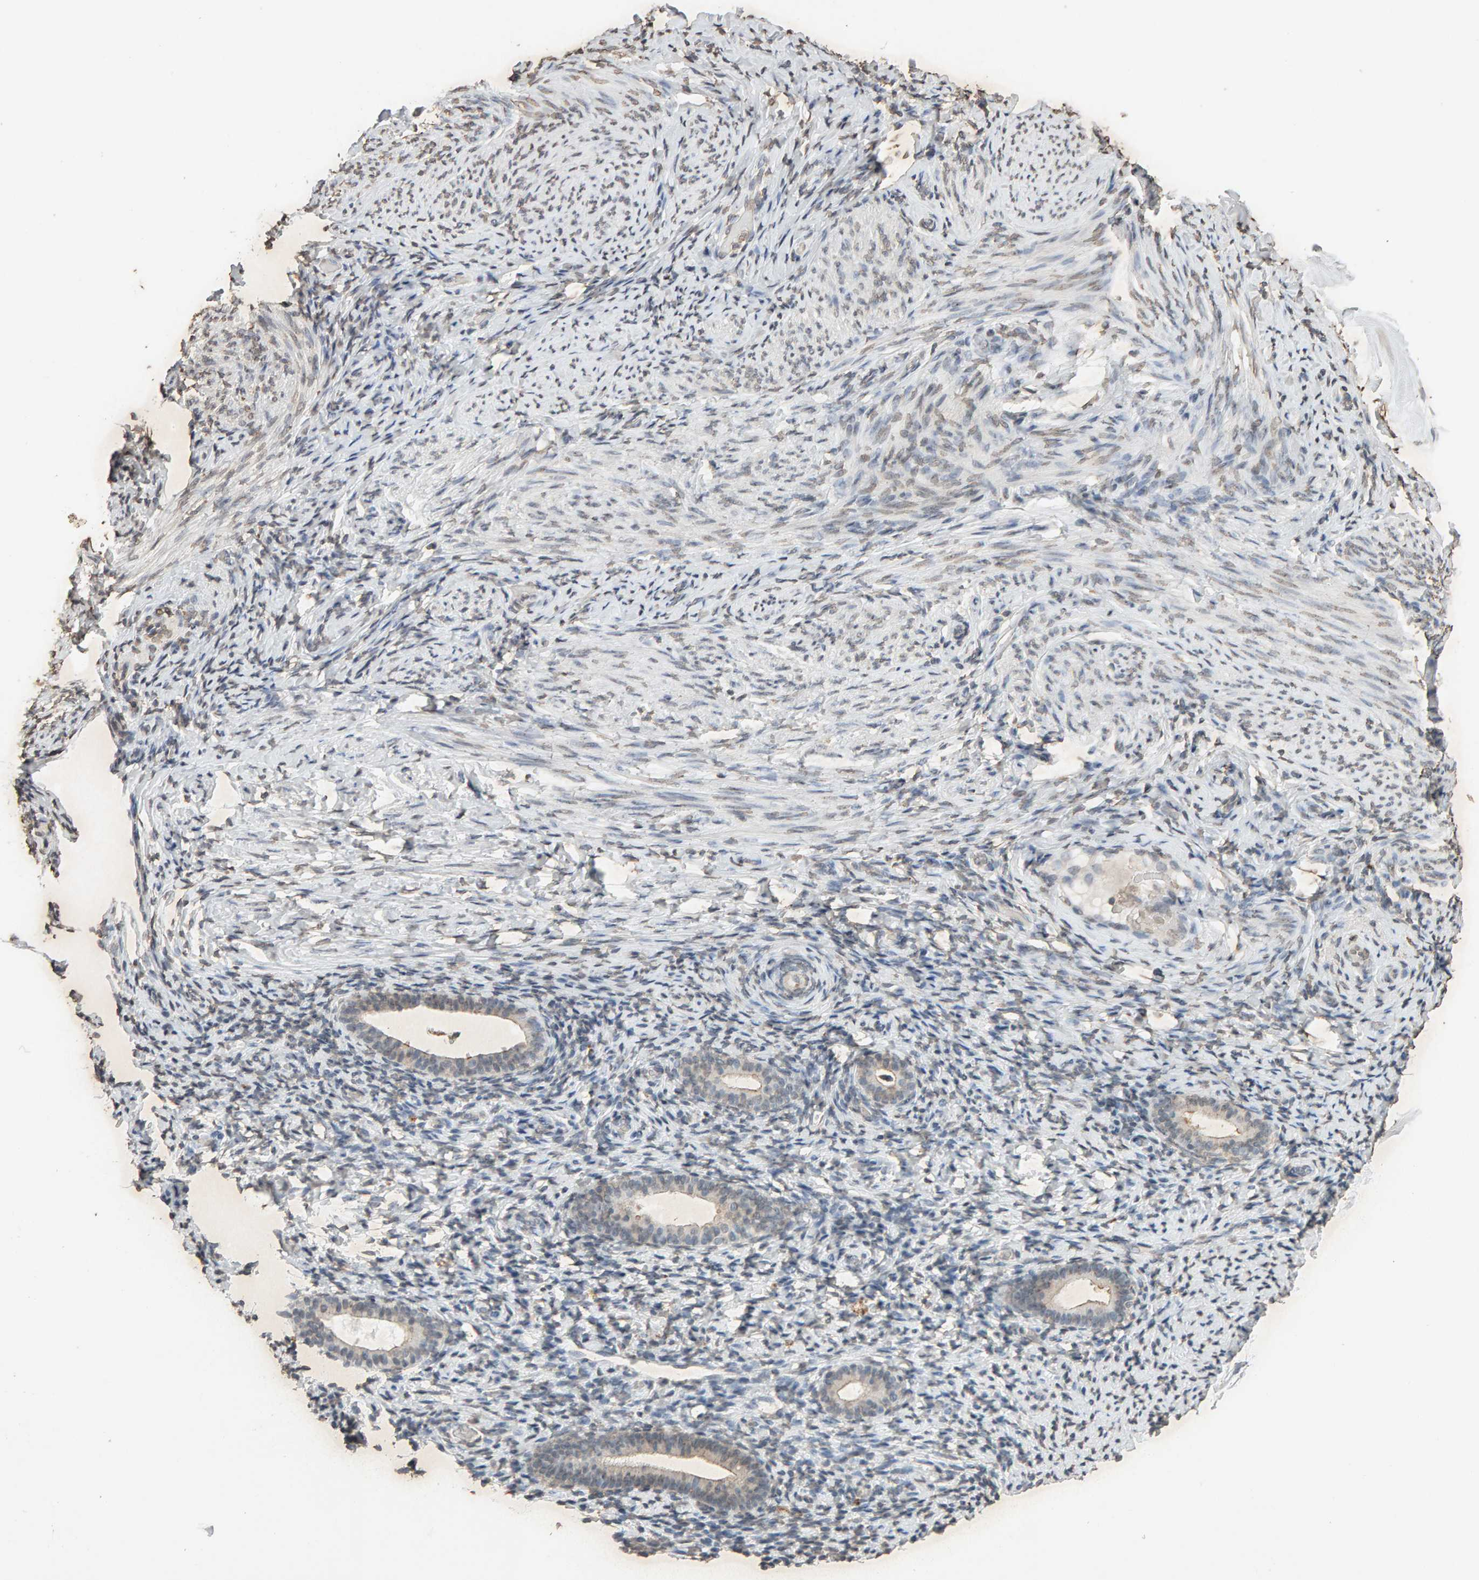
{"staining": {"intensity": "negative", "quantity": "none", "location": "none"}, "tissue": "endometrium", "cell_type": "Cells in endometrial stroma", "image_type": "normal", "snomed": [{"axis": "morphology", "description": "Normal tissue, NOS"}, {"axis": "topography", "description": "Endometrium"}], "caption": "The immunohistochemistry (IHC) micrograph has no significant expression in cells in endometrial stroma of endometrium.", "gene": "DNAJB5", "patient": {"sex": "female", "age": 51}}